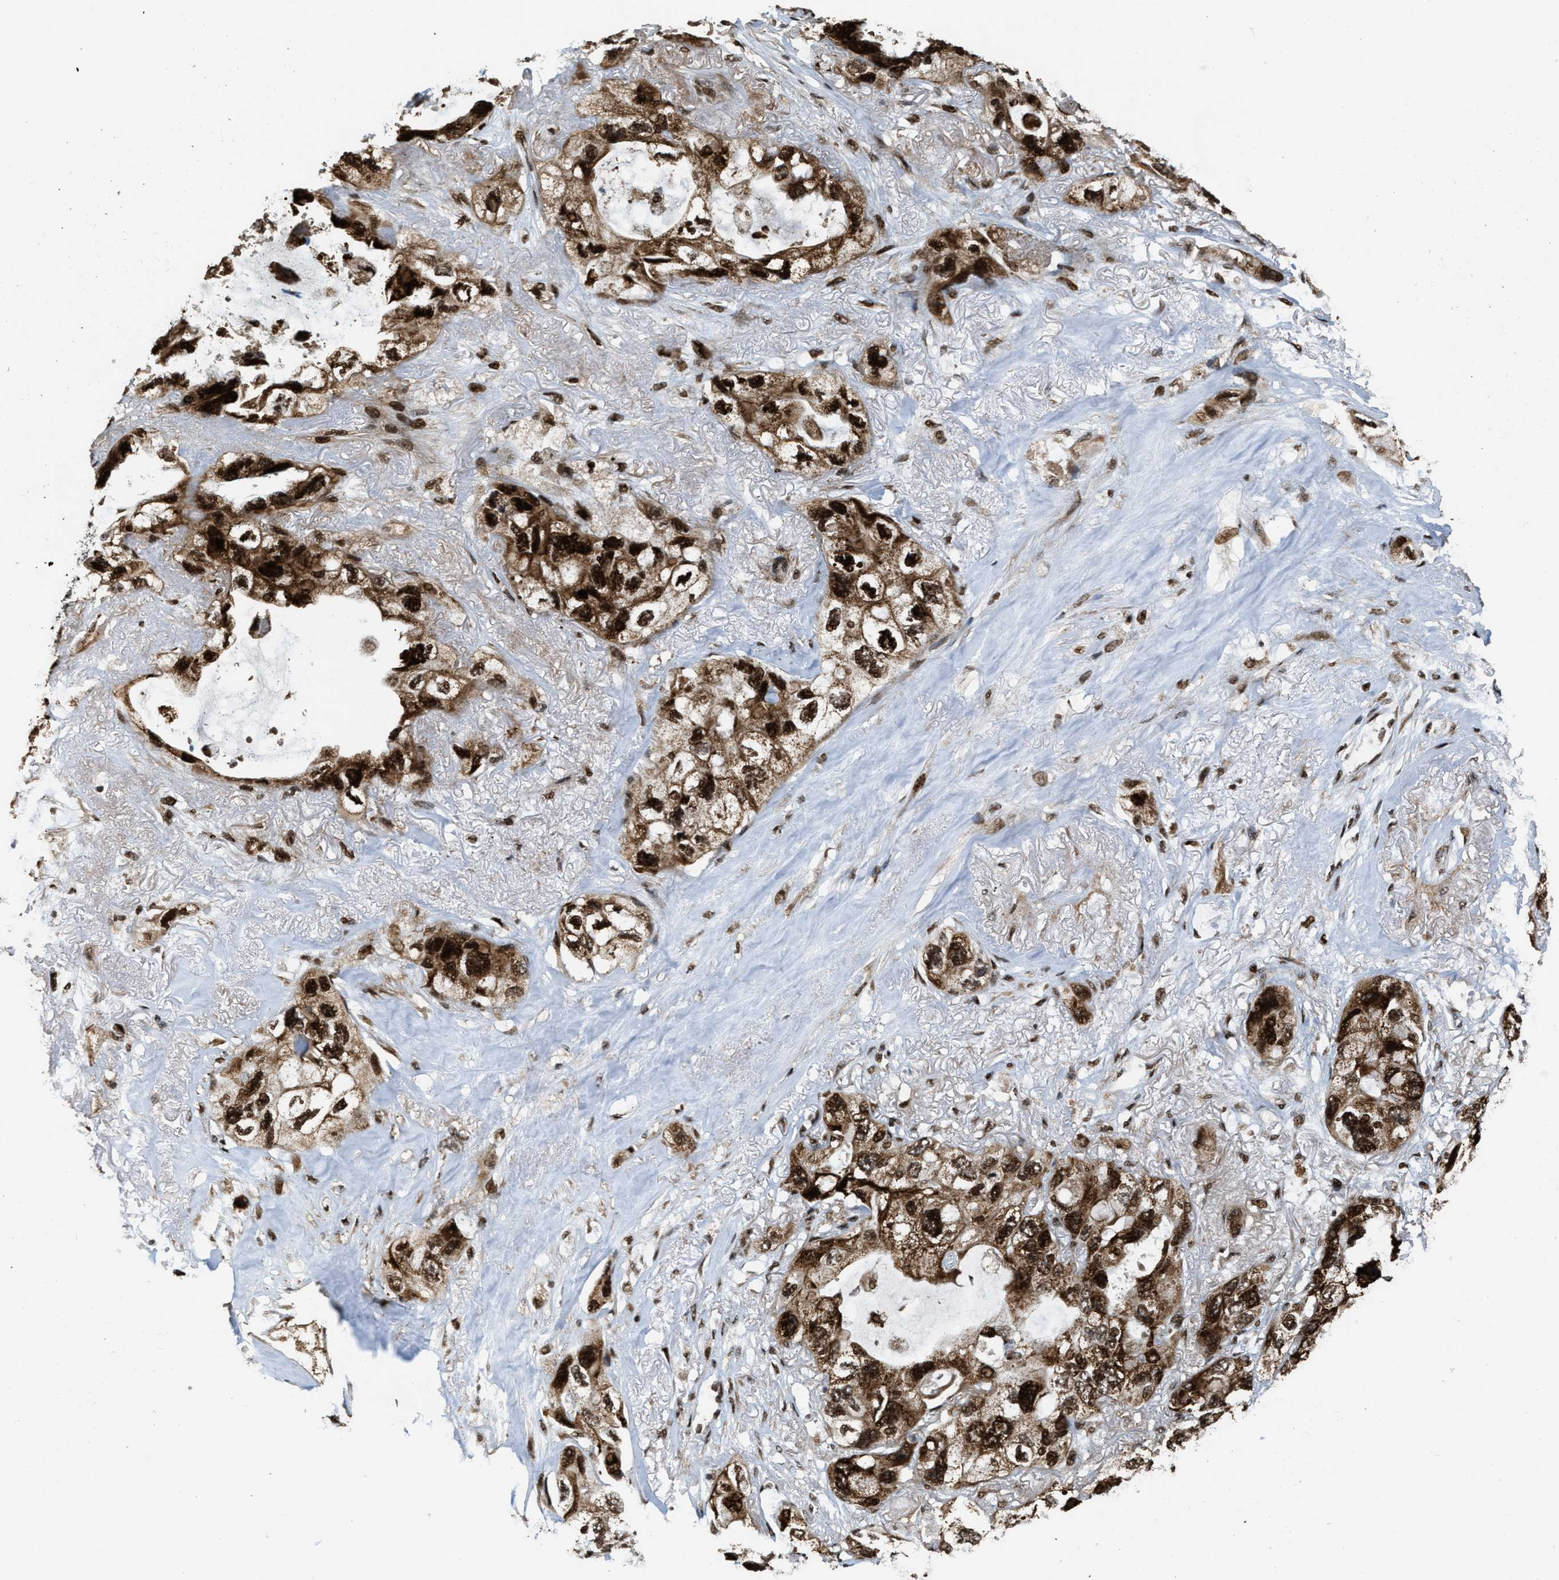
{"staining": {"intensity": "strong", "quantity": ">75%", "location": "cytoplasmic/membranous,nuclear"}, "tissue": "lung cancer", "cell_type": "Tumor cells", "image_type": "cancer", "snomed": [{"axis": "morphology", "description": "Squamous cell carcinoma, NOS"}, {"axis": "topography", "description": "Lung"}], "caption": "Approximately >75% of tumor cells in squamous cell carcinoma (lung) exhibit strong cytoplasmic/membranous and nuclear protein positivity as visualized by brown immunohistochemical staining.", "gene": "ZNF250", "patient": {"sex": "female", "age": 73}}